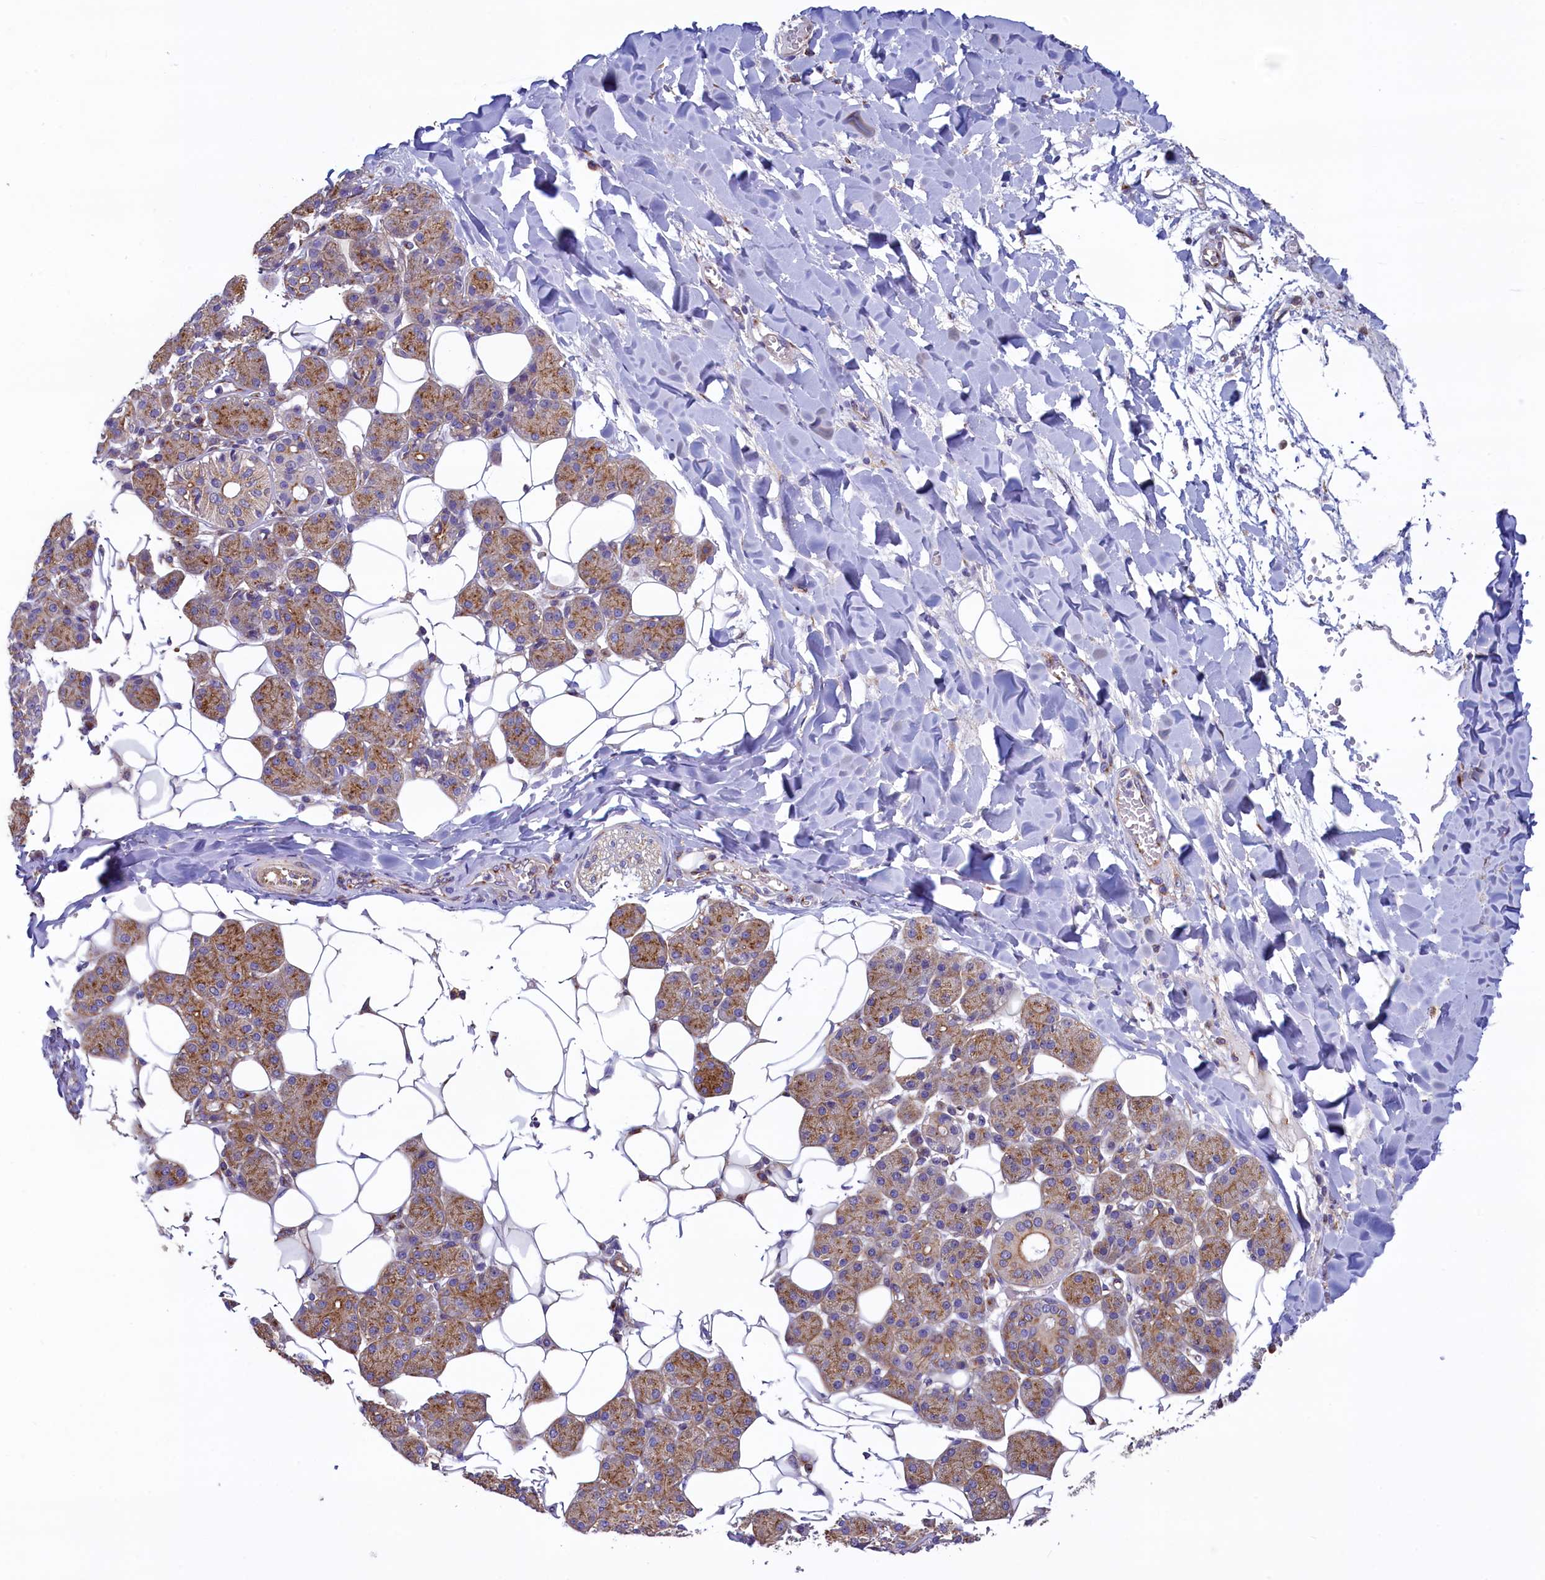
{"staining": {"intensity": "moderate", "quantity": ">75%", "location": "cytoplasmic/membranous"}, "tissue": "salivary gland", "cell_type": "Glandular cells", "image_type": "normal", "snomed": [{"axis": "morphology", "description": "Normal tissue, NOS"}, {"axis": "topography", "description": "Salivary gland"}], "caption": "The histopathology image exhibits staining of benign salivary gland, revealing moderate cytoplasmic/membranous protein positivity (brown color) within glandular cells. The staining is performed using DAB (3,3'-diaminobenzidine) brown chromogen to label protein expression. The nuclei are counter-stained blue using hematoxylin.", "gene": "GPR21", "patient": {"sex": "female", "age": 33}}